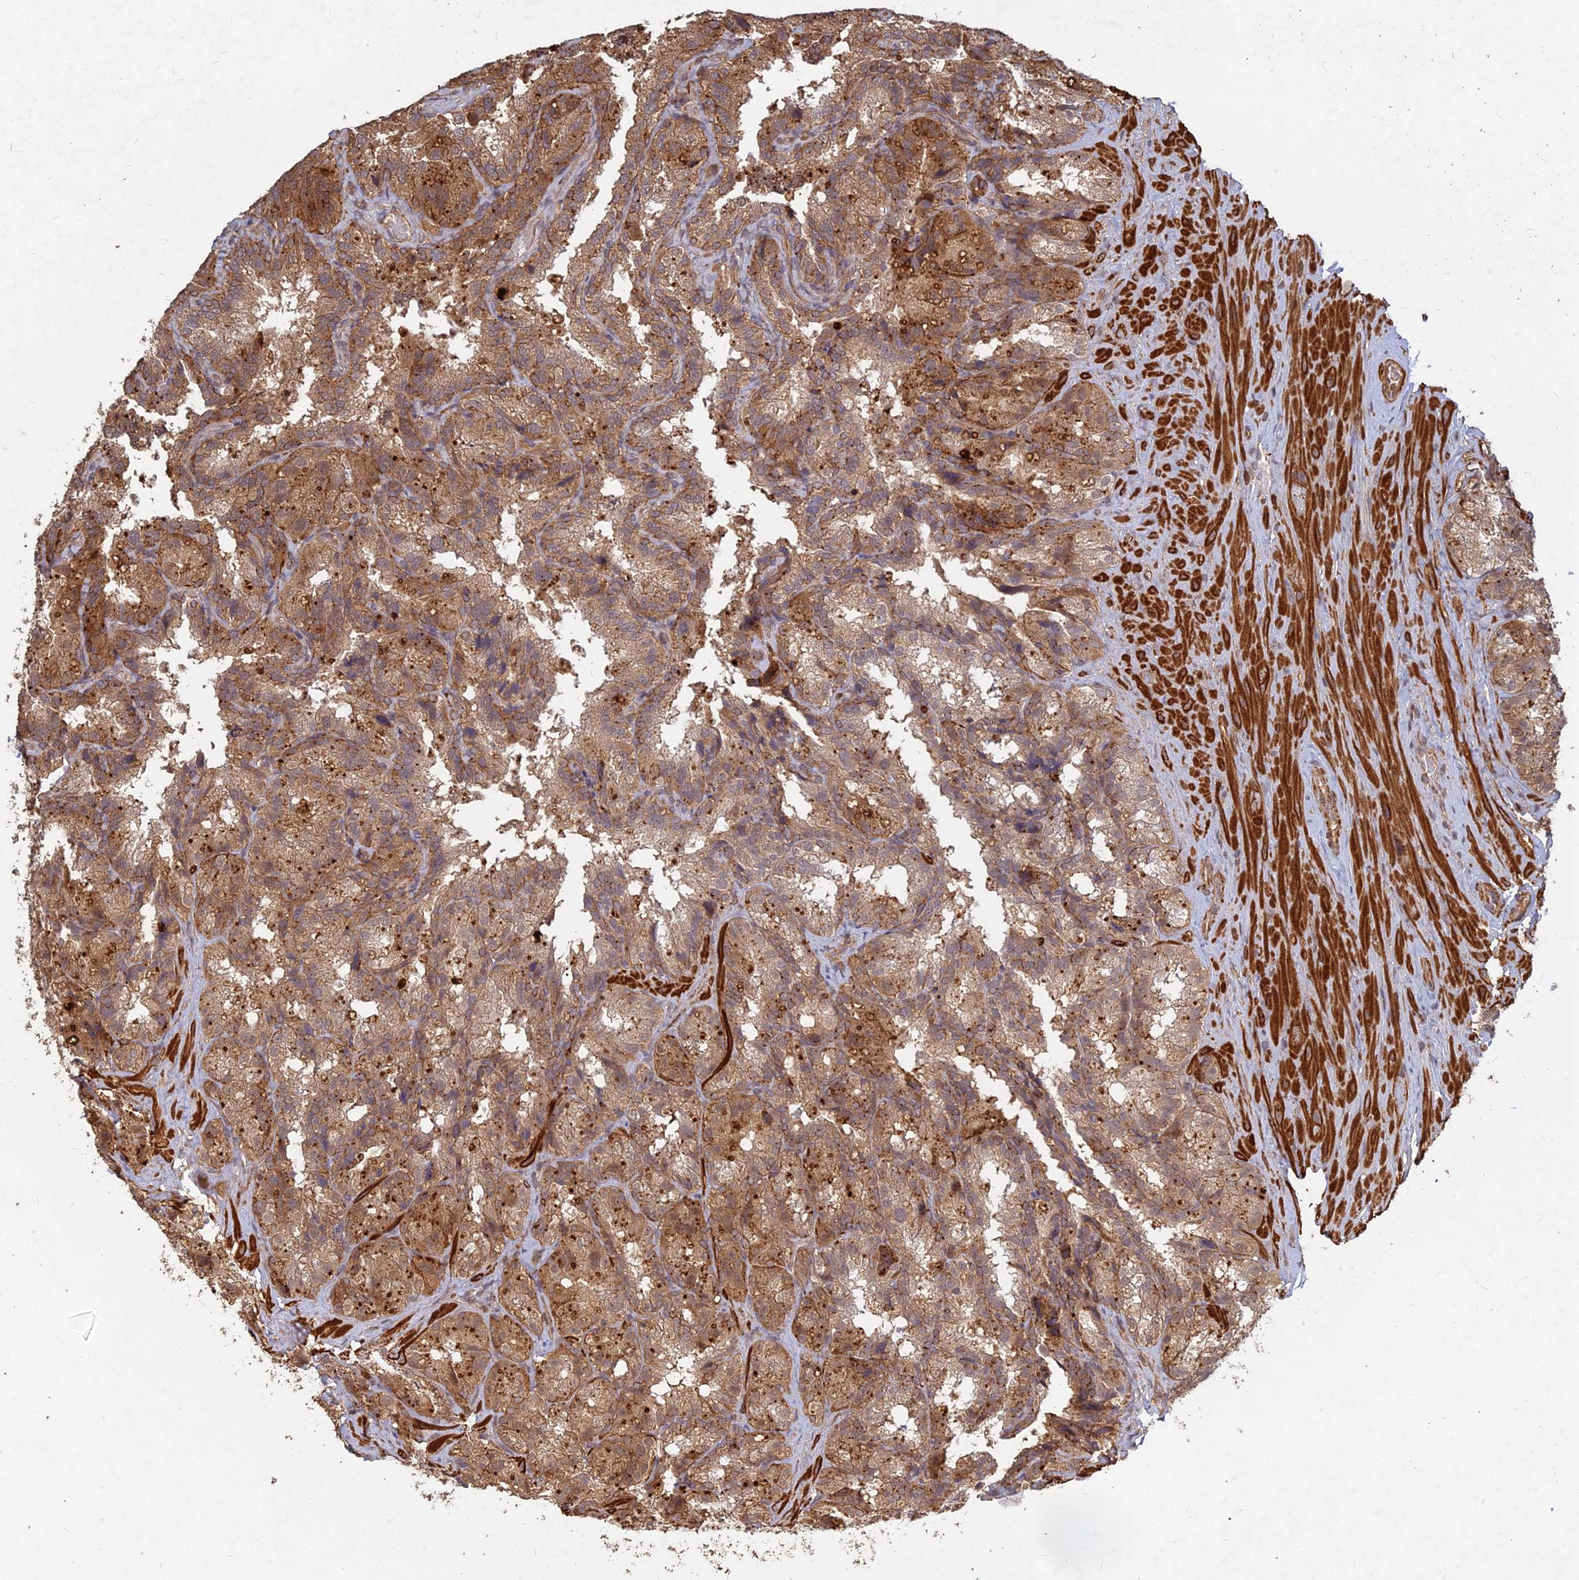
{"staining": {"intensity": "strong", "quantity": ">75%", "location": "cytoplasmic/membranous"}, "tissue": "seminal vesicle", "cell_type": "Glandular cells", "image_type": "normal", "snomed": [{"axis": "morphology", "description": "Normal tissue, NOS"}, {"axis": "topography", "description": "Seminal veicle"}], "caption": "Immunohistochemical staining of unremarkable human seminal vesicle displays high levels of strong cytoplasmic/membranous staining in approximately >75% of glandular cells.", "gene": "UBE2W", "patient": {"sex": "male", "age": 58}}